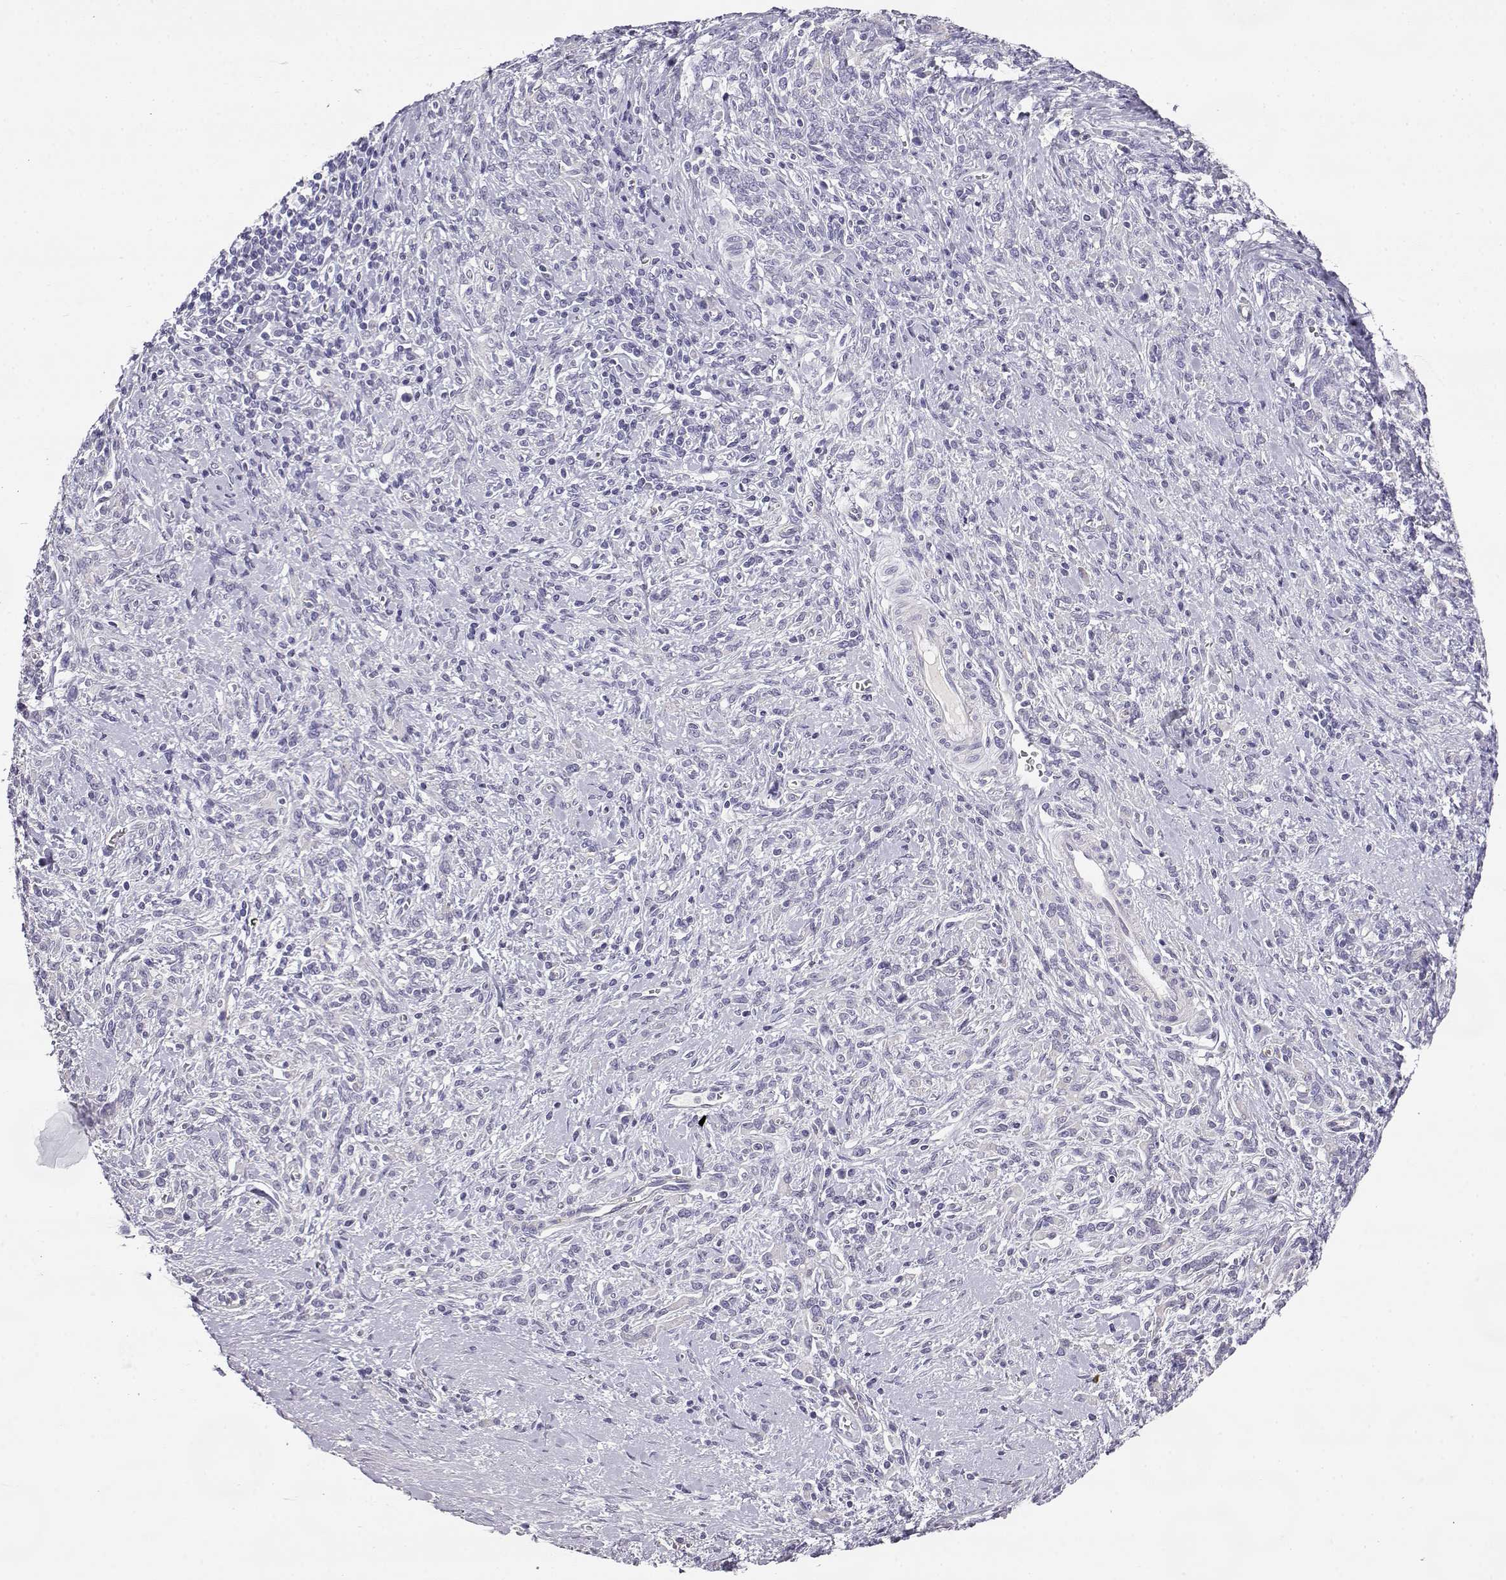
{"staining": {"intensity": "negative", "quantity": "none", "location": "none"}, "tissue": "stomach cancer", "cell_type": "Tumor cells", "image_type": "cancer", "snomed": [{"axis": "morphology", "description": "Adenocarcinoma, NOS"}, {"axis": "topography", "description": "Stomach"}], "caption": "Immunohistochemistry (IHC) of stomach cancer (adenocarcinoma) displays no positivity in tumor cells.", "gene": "ENDOU", "patient": {"sex": "female", "age": 57}}